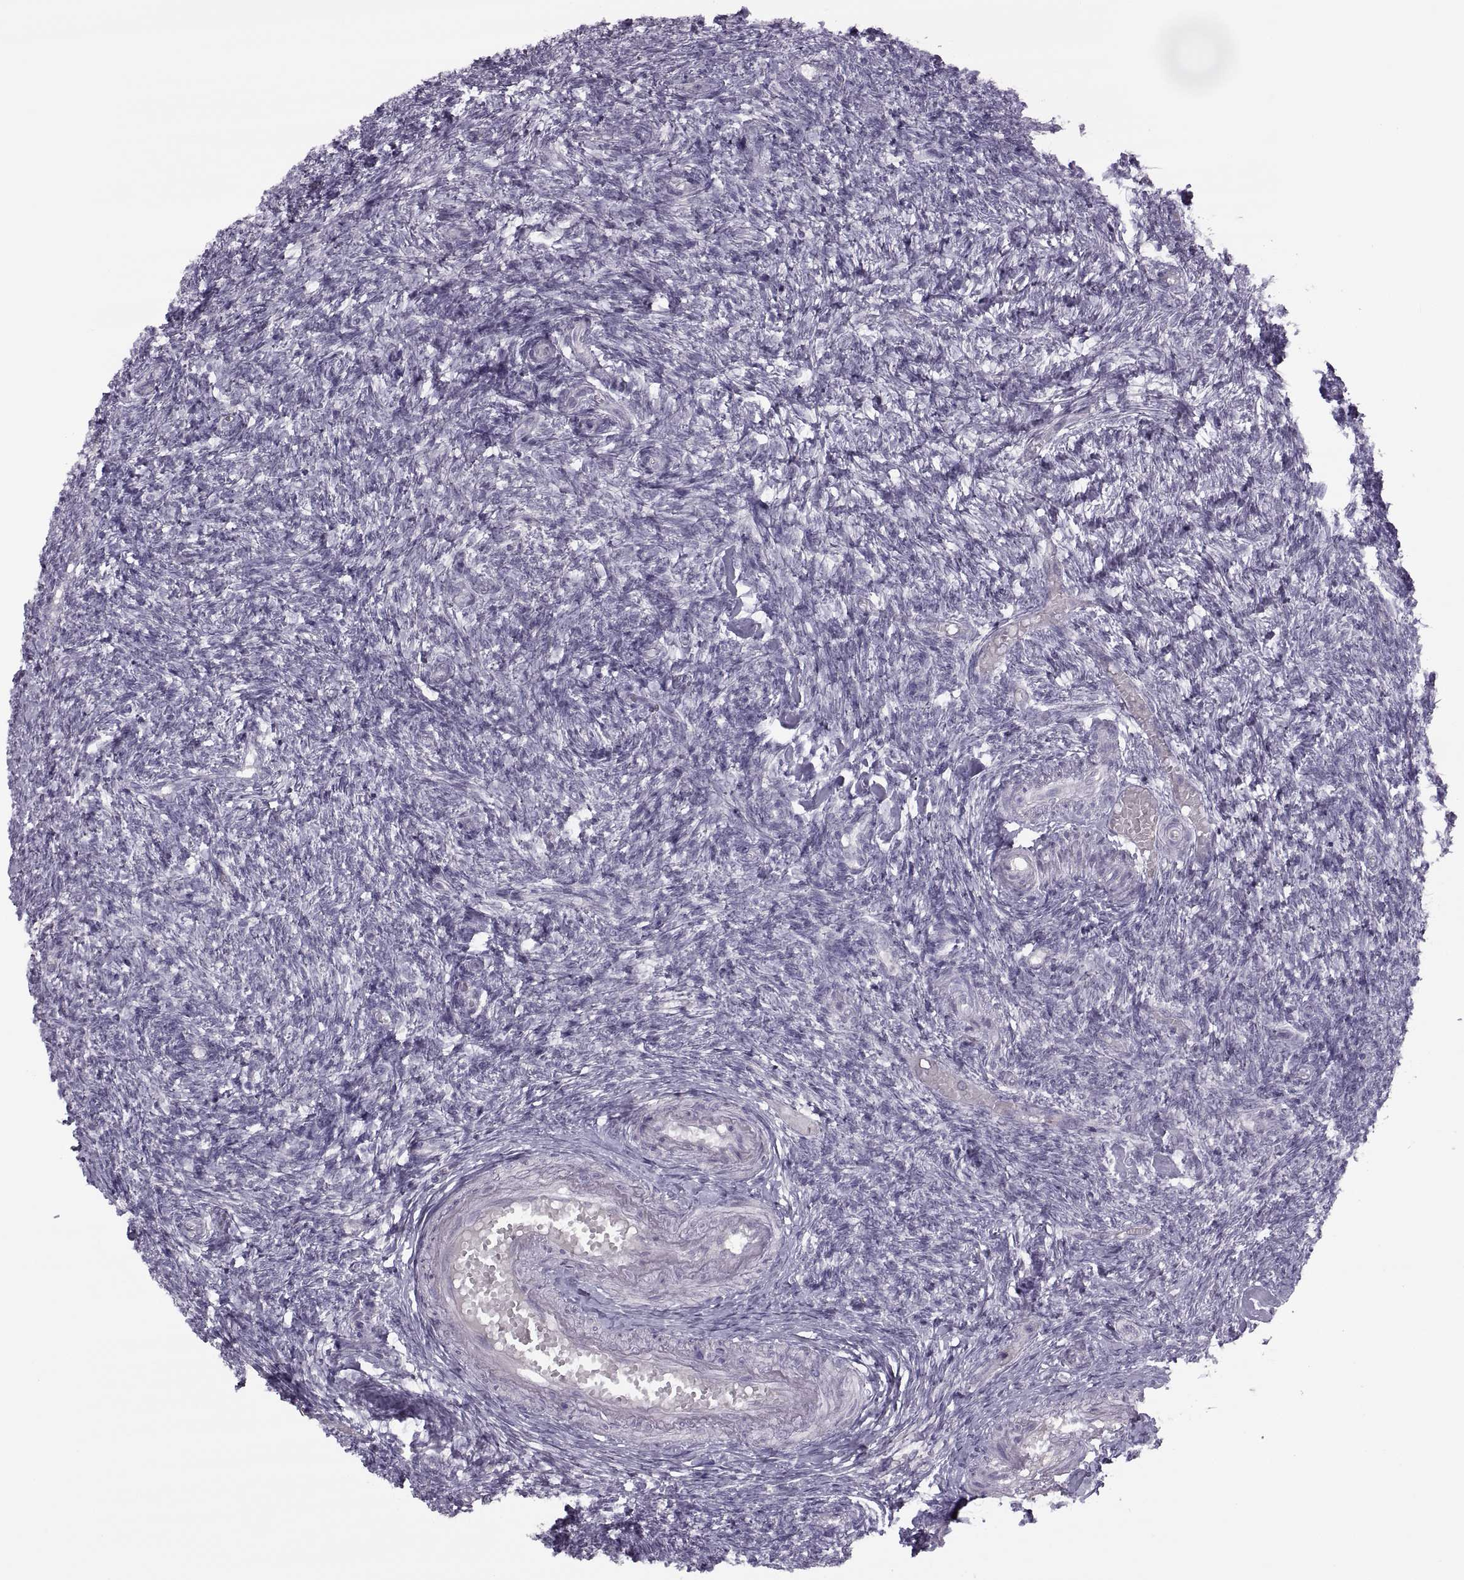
{"staining": {"intensity": "strong", "quantity": ">75%", "location": "cytoplasmic/membranous"}, "tissue": "ovary", "cell_type": "Follicle cells", "image_type": "normal", "snomed": [{"axis": "morphology", "description": "Normal tissue, NOS"}, {"axis": "topography", "description": "Ovary"}], "caption": "Protein analysis of benign ovary reveals strong cytoplasmic/membranous positivity in approximately >75% of follicle cells. The protein is stained brown, and the nuclei are stained in blue (DAB IHC with brightfield microscopy, high magnification).", "gene": "H2AP", "patient": {"sex": "female", "age": 43}}